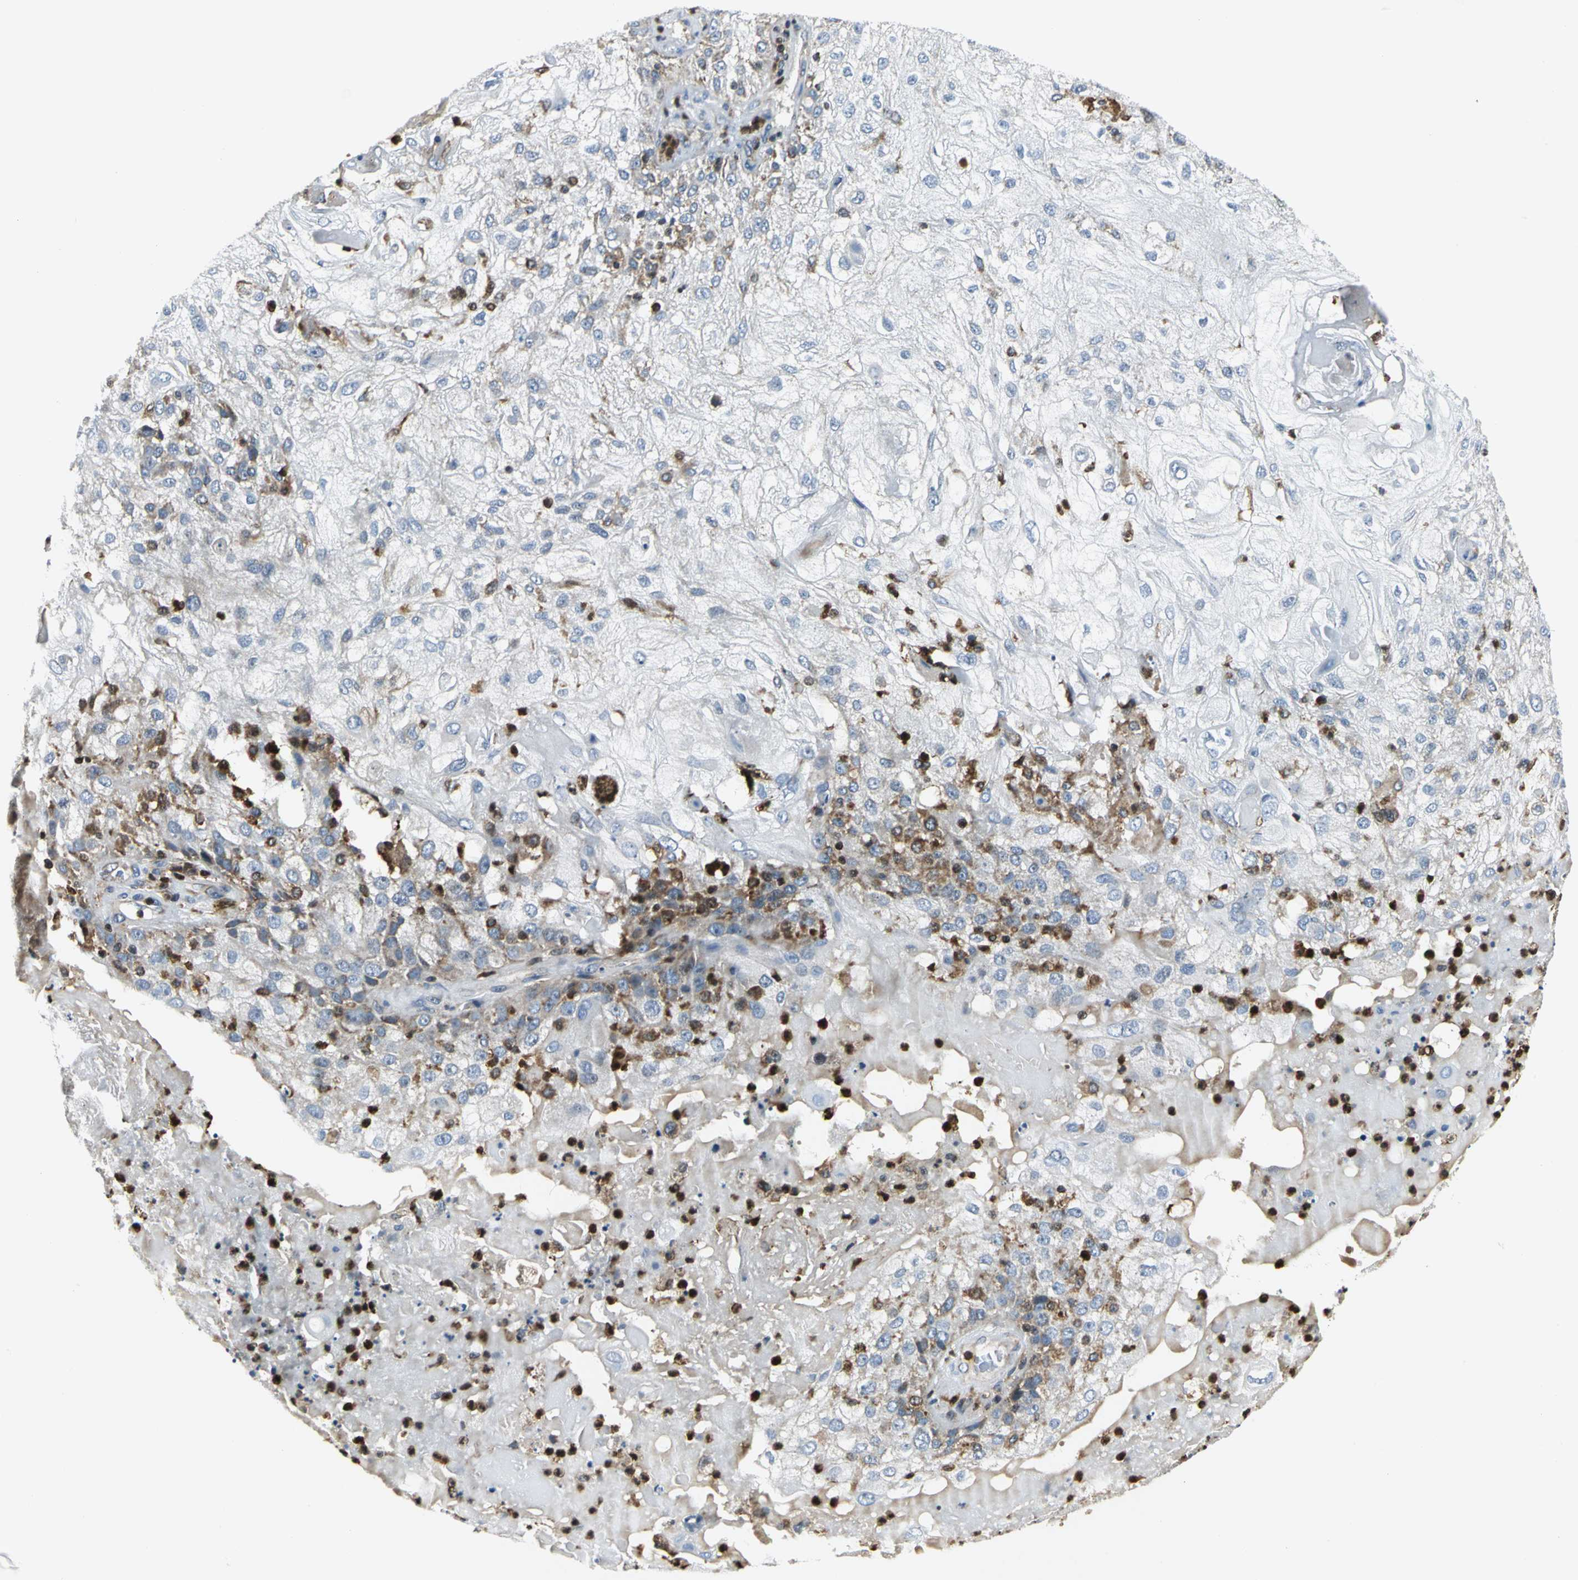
{"staining": {"intensity": "moderate", "quantity": "25%-75%", "location": "cytoplasmic/membranous"}, "tissue": "skin cancer", "cell_type": "Tumor cells", "image_type": "cancer", "snomed": [{"axis": "morphology", "description": "Normal tissue, NOS"}, {"axis": "morphology", "description": "Squamous cell carcinoma, NOS"}, {"axis": "topography", "description": "Skin"}], "caption": "There is medium levels of moderate cytoplasmic/membranous positivity in tumor cells of skin cancer, as demonstrated by immunohistochemical staining (brown color).", "gene": "USP40", "patient": {"sex": "female", "age": 83}}